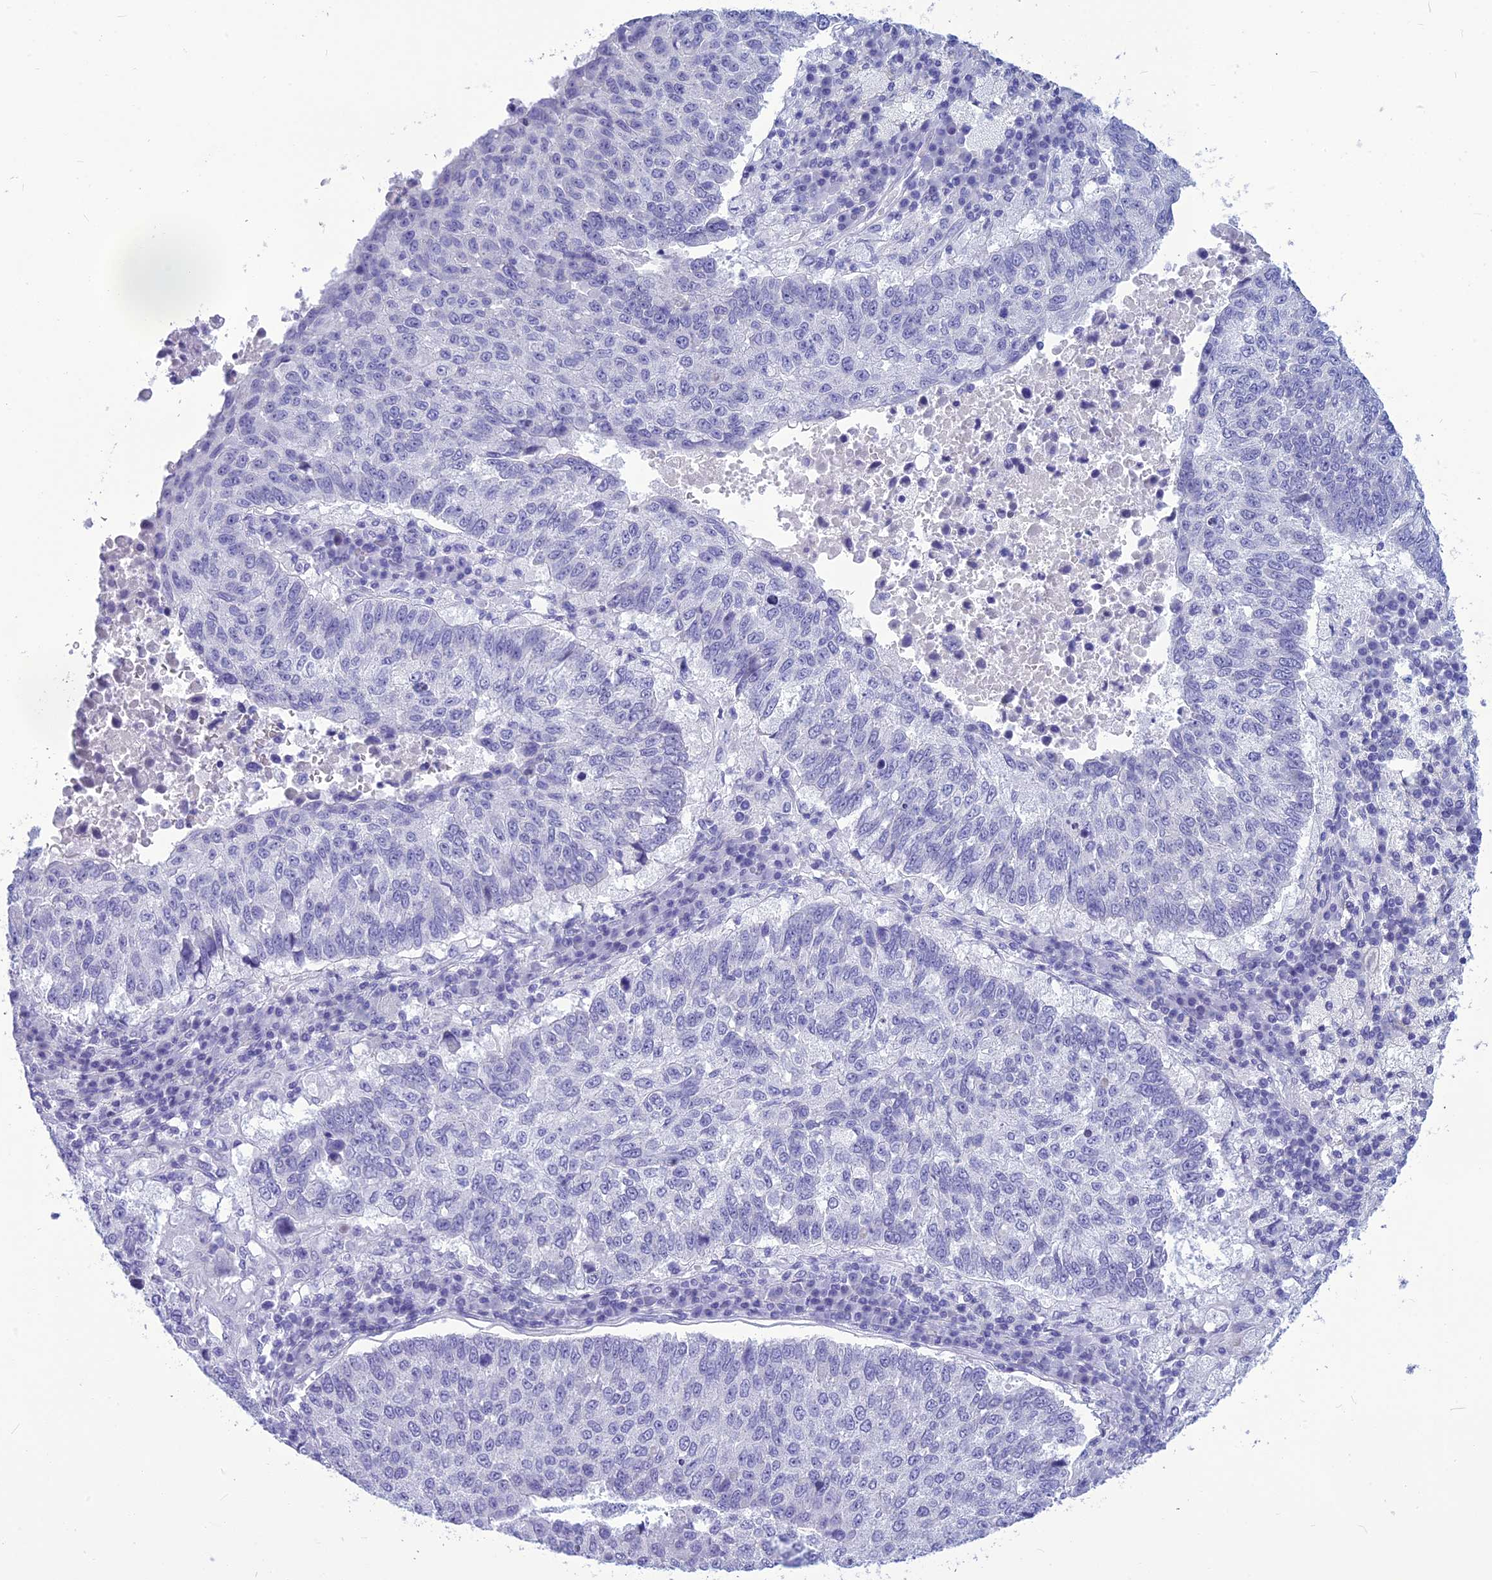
{"staining": {"intensity": "negative", "quantity": "none", "location": "none"}, "tissue": "lung cancer", "cell_type": "Tumor cells", "image_type": "cancer", "snomed": [{"axis": "morphology", "description": "Squamous cell carcinoma, NOS"}, {"axis": "topography", "description": "Lung"}], "caption": "High magnification brightfield microscopy of lung squamous cell carcinoma stained with DAB (brown) and counterstained with hematoxylin (blue): tumor cells show no significant expression. (DAB (3,3'-diaminobenzidine) immunohistochemistry (IHC) visualized using brightfield microscopy, high magnification).", "gene": "BBS2", "patient": {"sex": "male", "age": 73}}